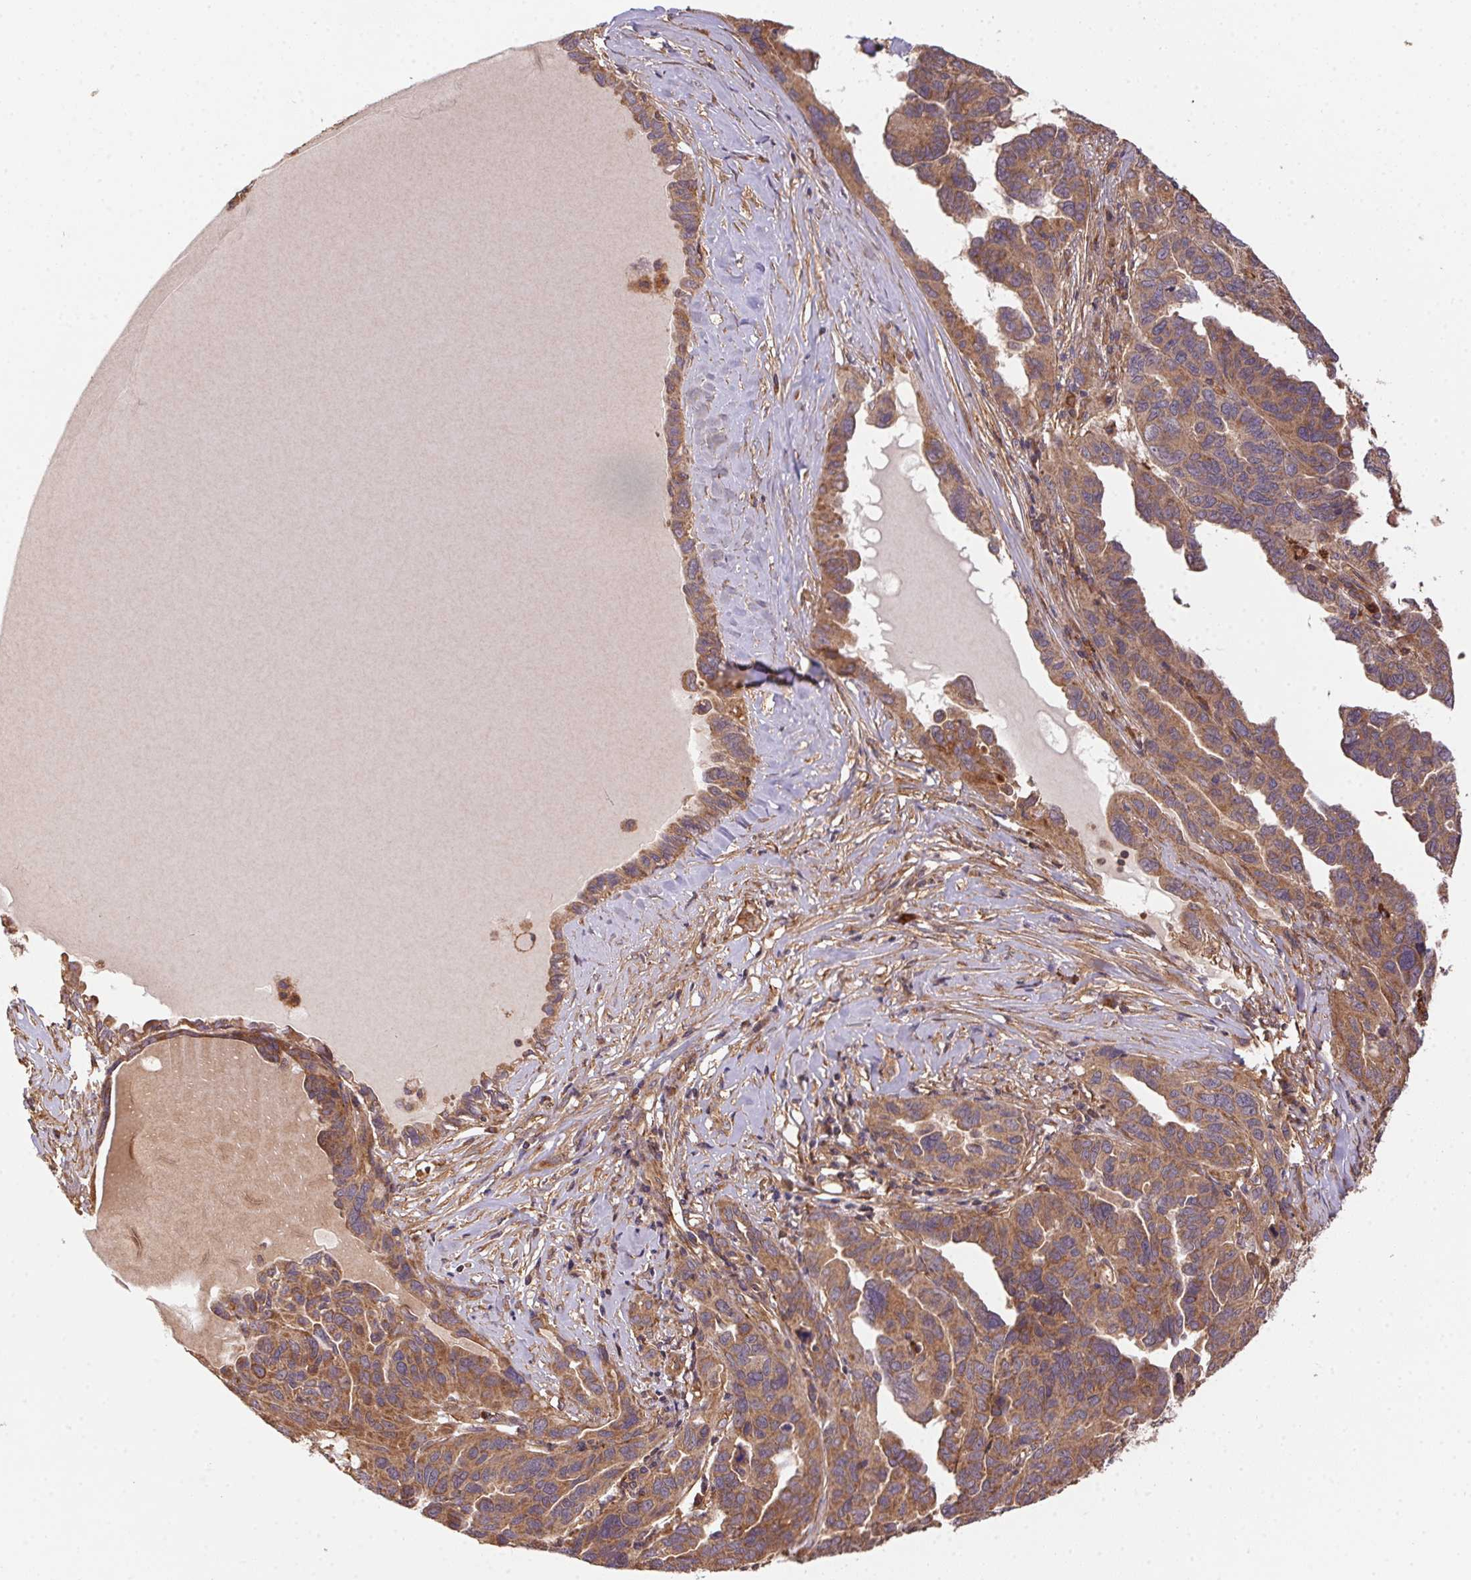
{"staining": {"intensity": "moderate", "quantity": ">75%", "location": "cytoplasmic/membranous"}, "tissue": "ovarian cancer", "cell_type": "Tumor cells", "image_type": "cancer", "snomed": [{"axis": "morphology", "description": "Cystadenocarcinoma, serous, NOS"}, {"axis": "topography", "description": "Ovary"}], "caption": "Immunohistochemistry (IHC) image of neoplastic tissue: human ovarian cancer (serous cystadenocarcinoma) stained using IHC demonstrates medium levels of moderate protein expression localized specifically in the cytoplasmic/membranous of tumor cells, appearing as a cytoplasmic/membranous brown color.", "gene": "USE1", "patient": {"sex": "female", "age": 64}}